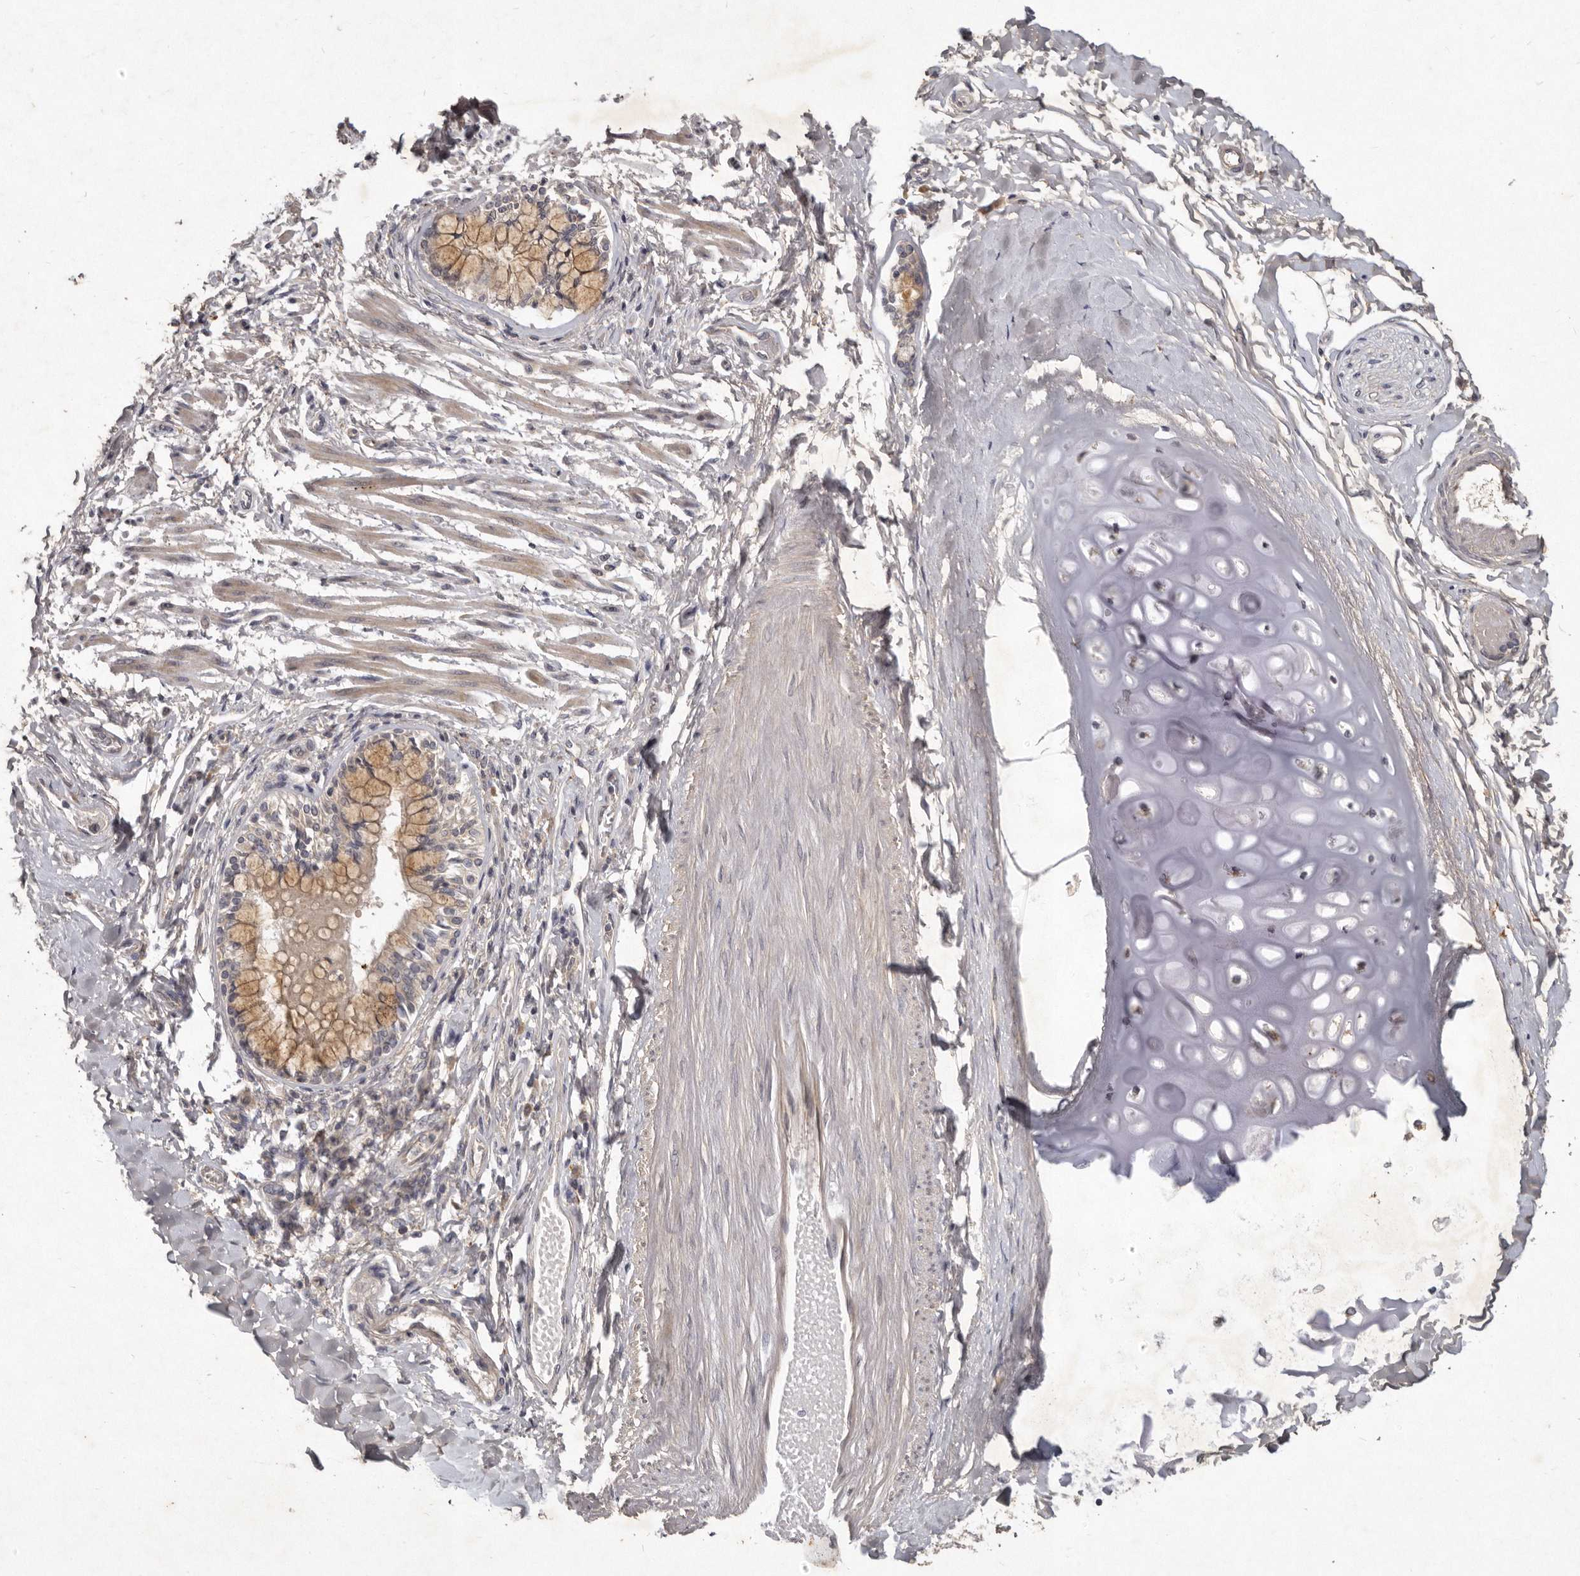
{"staining": {"intensity": "moderate", "quantity": "25%-75%", "location": "cytoplasmic/membranous"}, "tissue": "bronchus", "cell_type": "Respiratory epithelial cells", "image_type": "normal", "snomed": [{"axis": "morphology", "description": "Normal tissue, NOS"}, {"axis": "morphology", "description": "Inflammation, NOS"}, {"axis": "topography", "description": "Lung"}], "caption": "Immunohistochemistry staining of unremarkable bronchus, which reveals medium levels of moderate cytoplasmic/membranous positivity in approximately 25%-75% of respiratory epithelial cells indicating moderate cytoplasmic/membranous protein positivity. The staining was performed using DAB (brown) for protein detection and nuclei were counterstained in hematoxylin (blue).", "gene": "SLC22A1", "patient": {"sex": "female", "age": 46}}